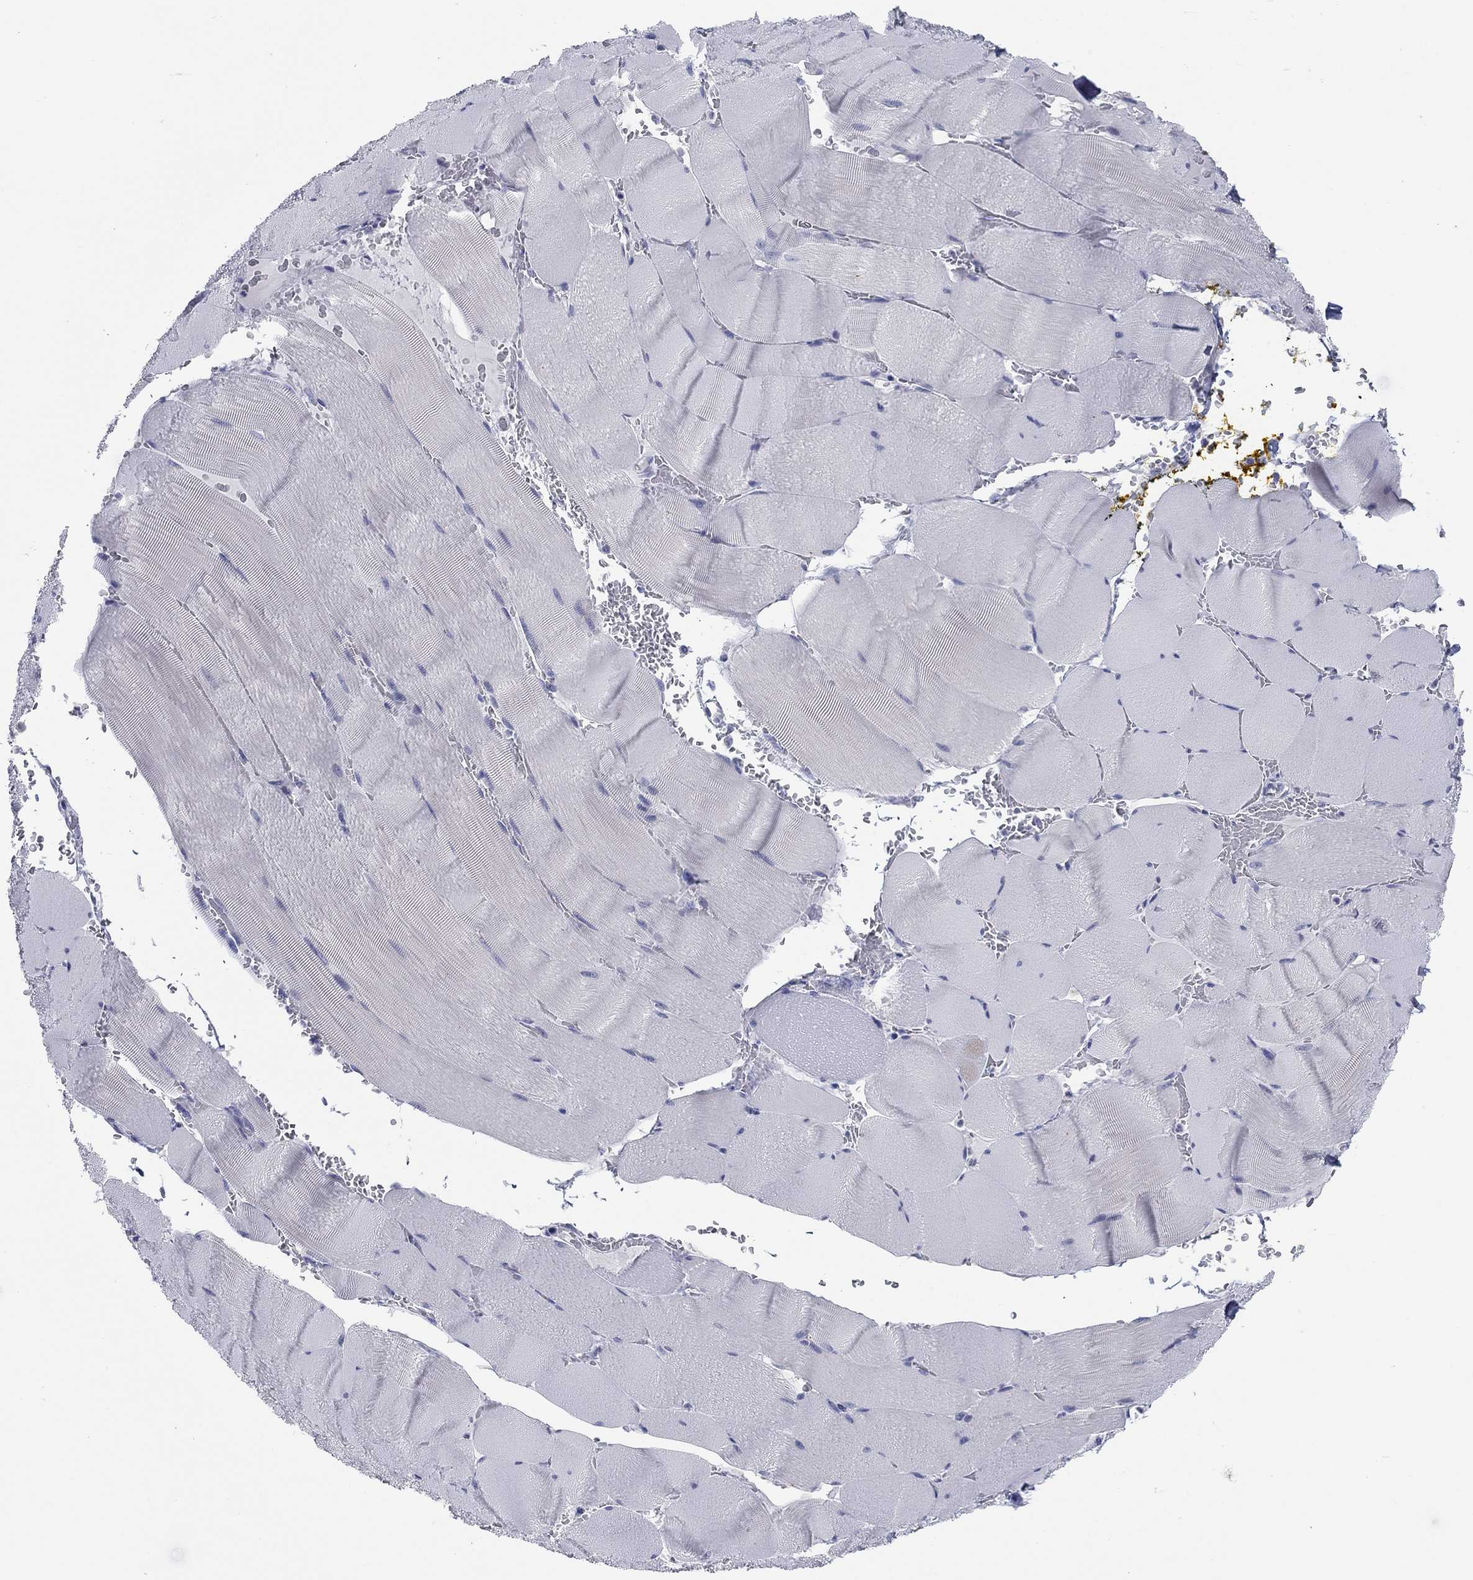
{"staining": {"intensity": "negative", "quantity": "none", "location": "none"}, "tissue": "skeletal muscle", "cell_type": "Myocytes", "image_type": "normal", "snomed": [{"axis": "morphology", "description": "Normal tissue, NOS"}, {"axis": "topography", "description": "Skeletal muscle"}], "caption": "Immunohistochemistry photomicrograph of benign skeletal muscle stained for a protein (brown), which reveals no expression in myocytes. (DAB (3,3'-diaminobenzidine) immunohistochemistry (IHC) visualized using brightfield microscopy, high magnification).", "gene": "ATP6V1G2", "patient": {"sex": "male", "age": 56}}